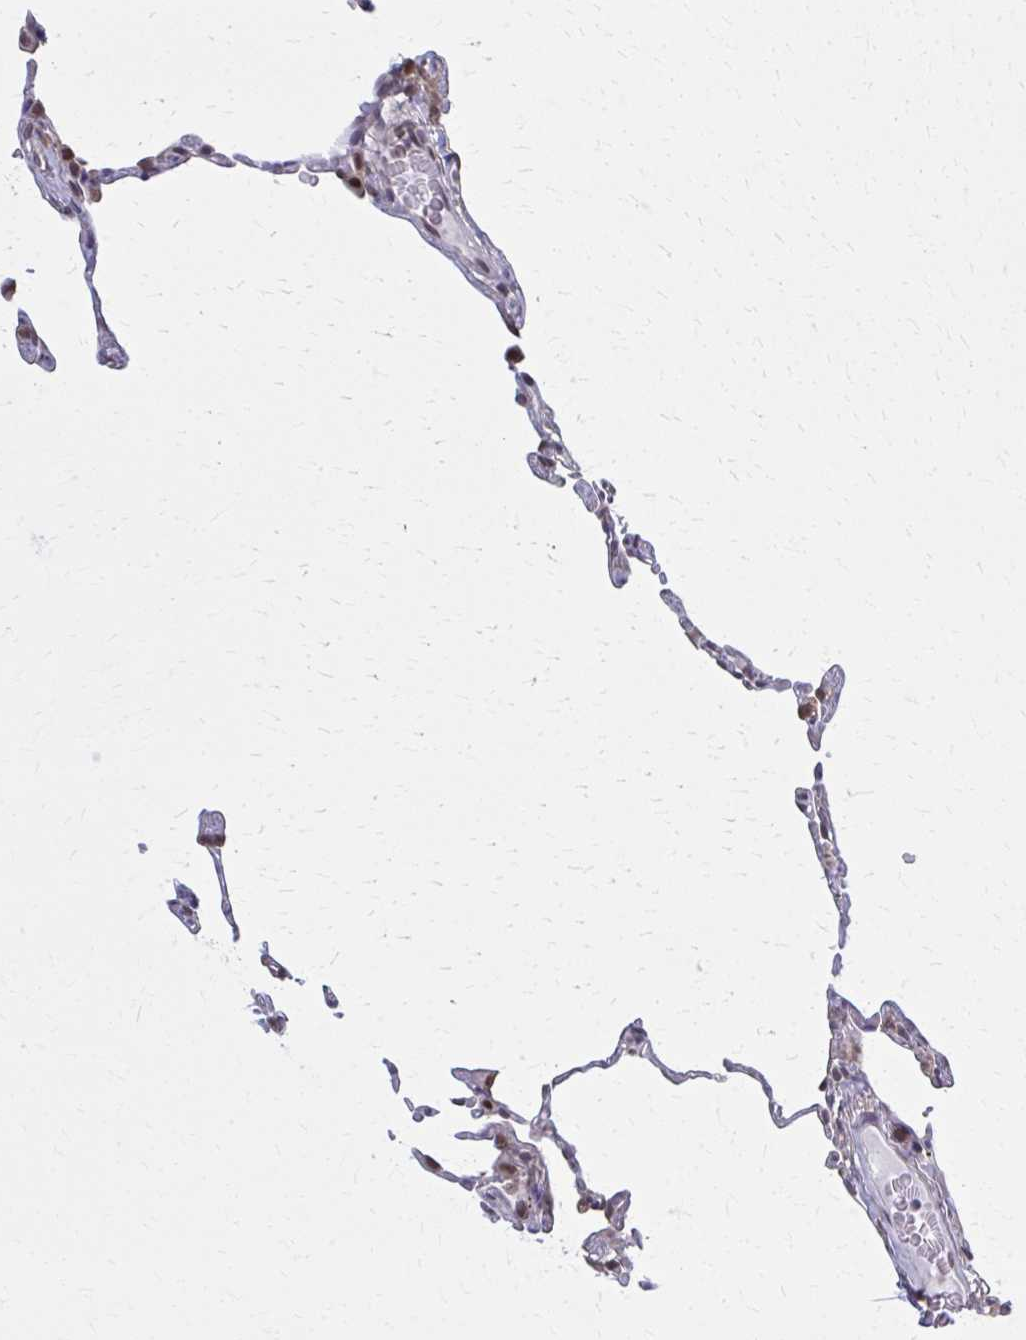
{"staining": {"intensity": "moderate", "quantity": "25%-75%", "location": "nuclear"}, "tissue": "lung", "cell_type": "Alveolar cells", "image_type": "normal", "snomed": [{"axis": "morphology", "description": "Normal tissue, NOS"}, {"axis": "topography", "description": "Lung"}], "caption": "Lung stained with a brown dye exhibits moderate nuclear positive expression in about 25%-75% of alveolar cells.", "gene": "MDH1", "patient": {"sex": "female", "age": 57}}